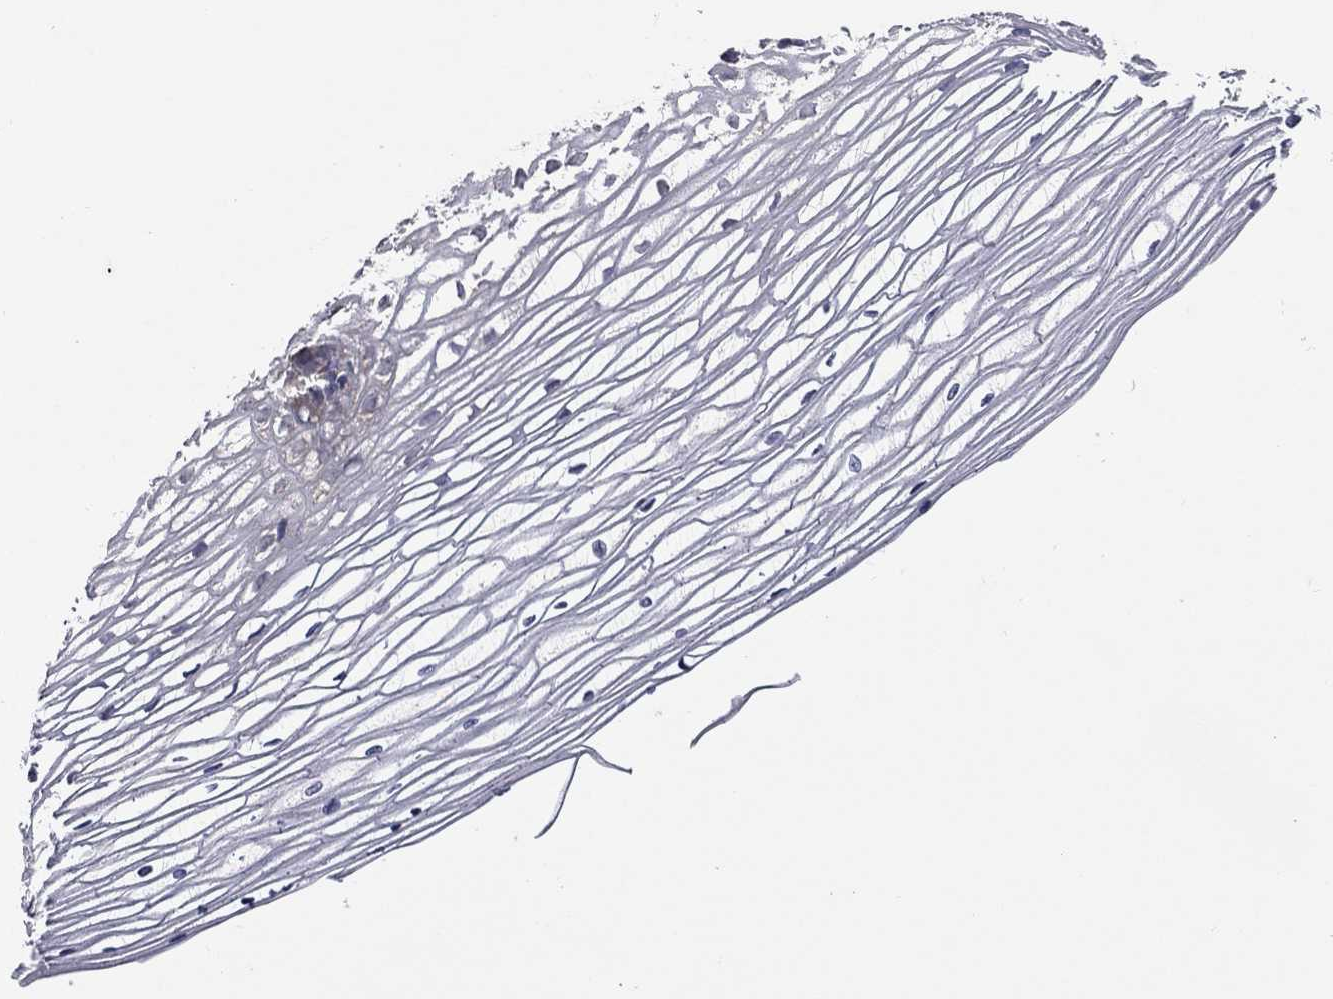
{"staining": {"intensity": "negative", "quantity": "none", "location": "none"}, "tissue": "cervix", "cell_type": "Glandular cells", "image_type": "normal", "snomed": [{"axis": "morphology", "description": "Normal tissue, NOS"}, {"axis": "topography", "description": "Cervix"}], "caption": "Glandular cells are negative for brown protein staining in benign cervix.", "gene": "SHOC2", "patient": {"sex": "female", "age": 40}}